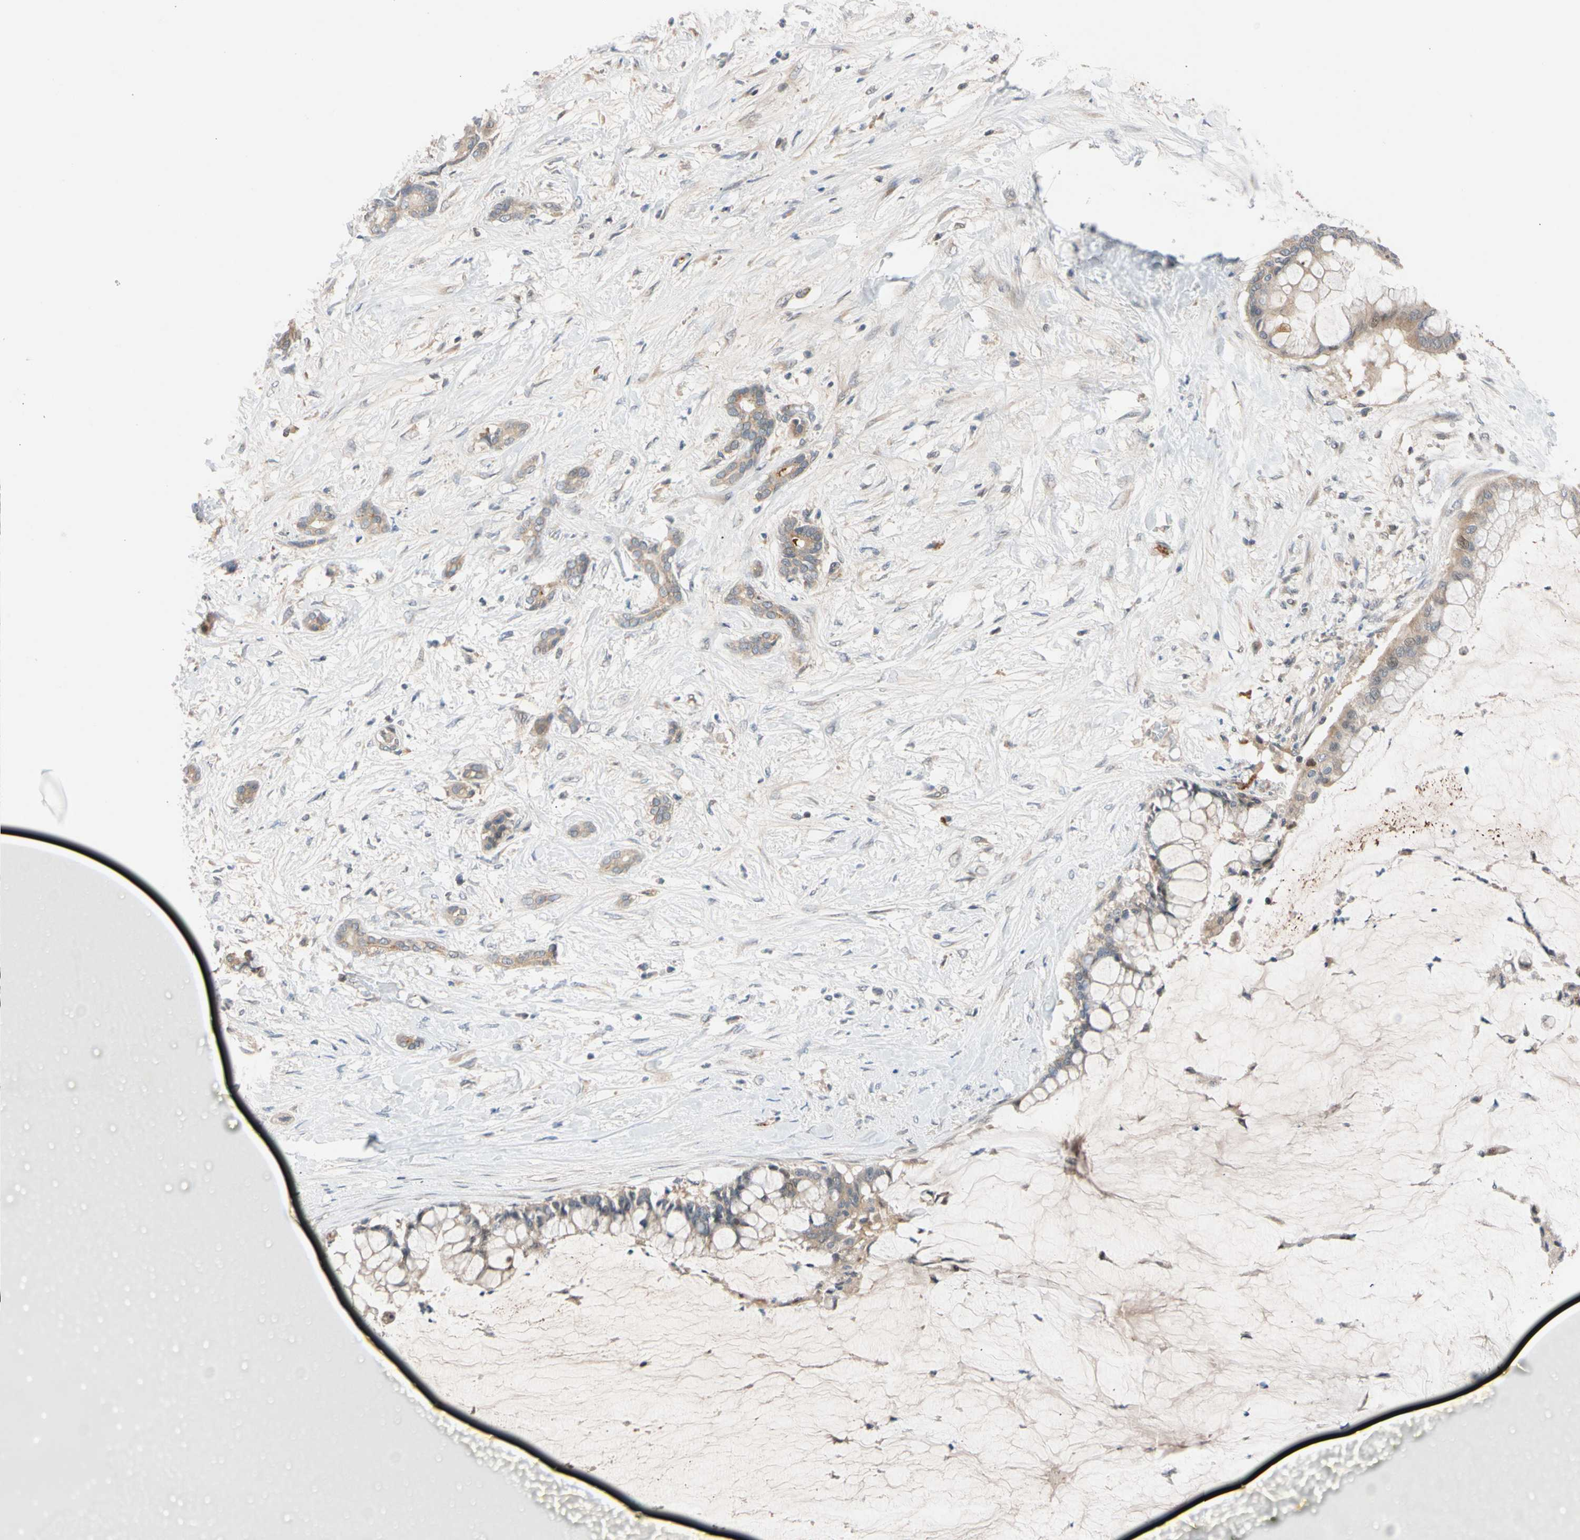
{"staining": {"intensity": "weak", "quantity": ">75%", "location": "cytoplasmic/membranous"}, "tissue": "pancreatic cancer", "cell_type": "Tumor cells", "image_type": "cancer", "snomed": [{"axis": "morphology", "description": "Adenocarcinoma, NOS"}, {"axis": "topography", "description": "Pancreas"}], "caption": "Protein analysis of pancreatic adenocarcinoma tissue exhibits weak cytoplasmic/membranous staining in approximately >75% of tumor cells.", "gene": "CNST", "patient": {"sex": "male", "age": 41}}